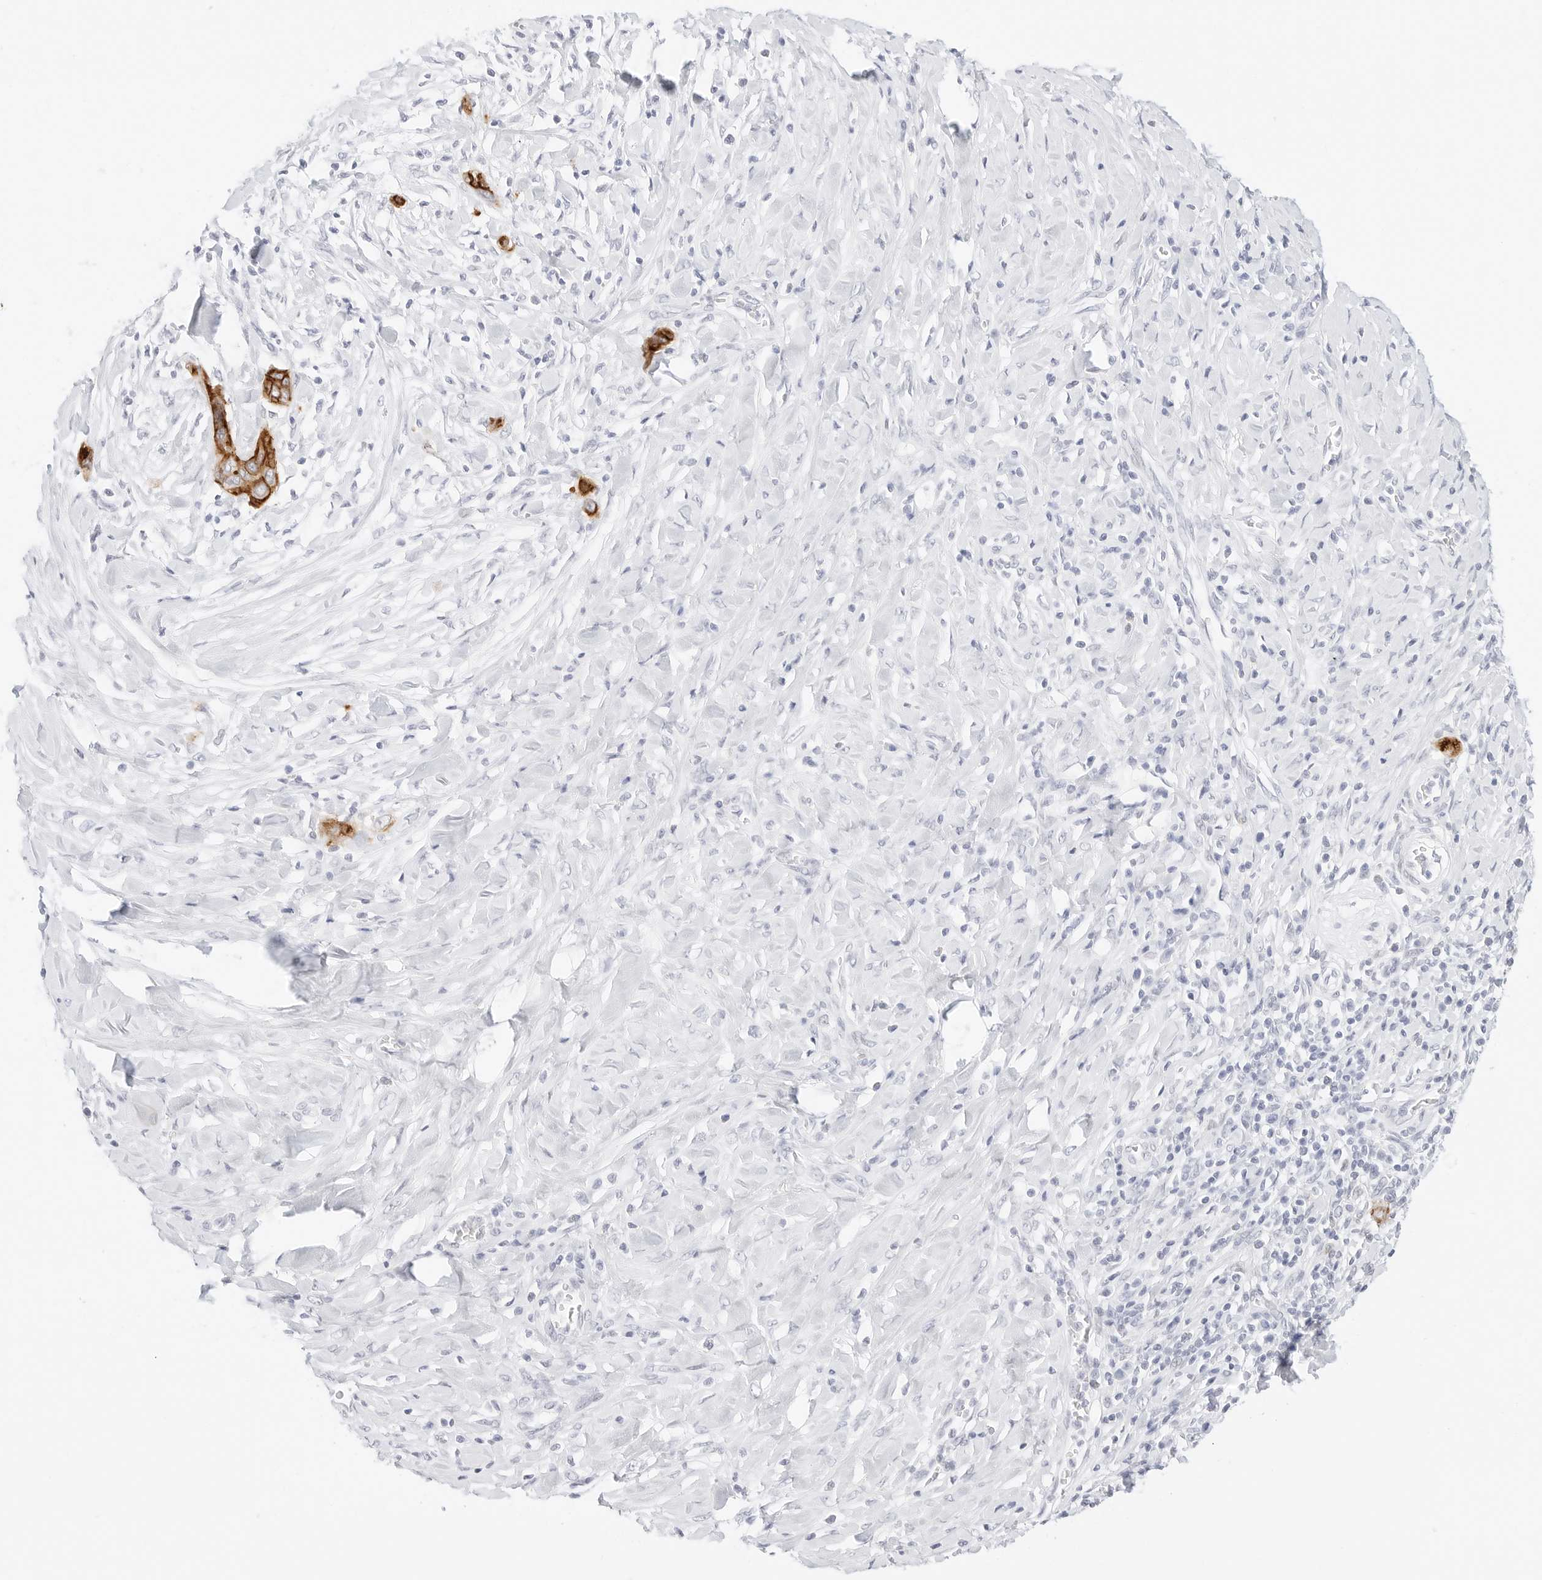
{"staining": {"intensity": "strong", "quantity": ">75%", "location": "cytoplasmic/membranous"}, "tissue": "pancreatic cancer", "cell_type": "Tumor cells", "image_type": "cancer", "snomed": [{"axis": "morphology", "description": "Normal tissue, NOS"}, {"axis": "morphology", "description": "Adenocarcinoma, NOS"}, {"axis": "topography", "description": "Pancreas"}, {"axis": "topography", "description": "Peripheral nerve tissue"}], "caption": "This image demonstrates pancreatic cancer (adenocarcinoma) stained with IHC to label a protein in brown. The cytoplasmic/membranous of tumor cells show strong positivity for the protein. Nuclei are counter-stained blue.", "gene": "CDH1", "patient": {"sex": "male", "age": 59}}